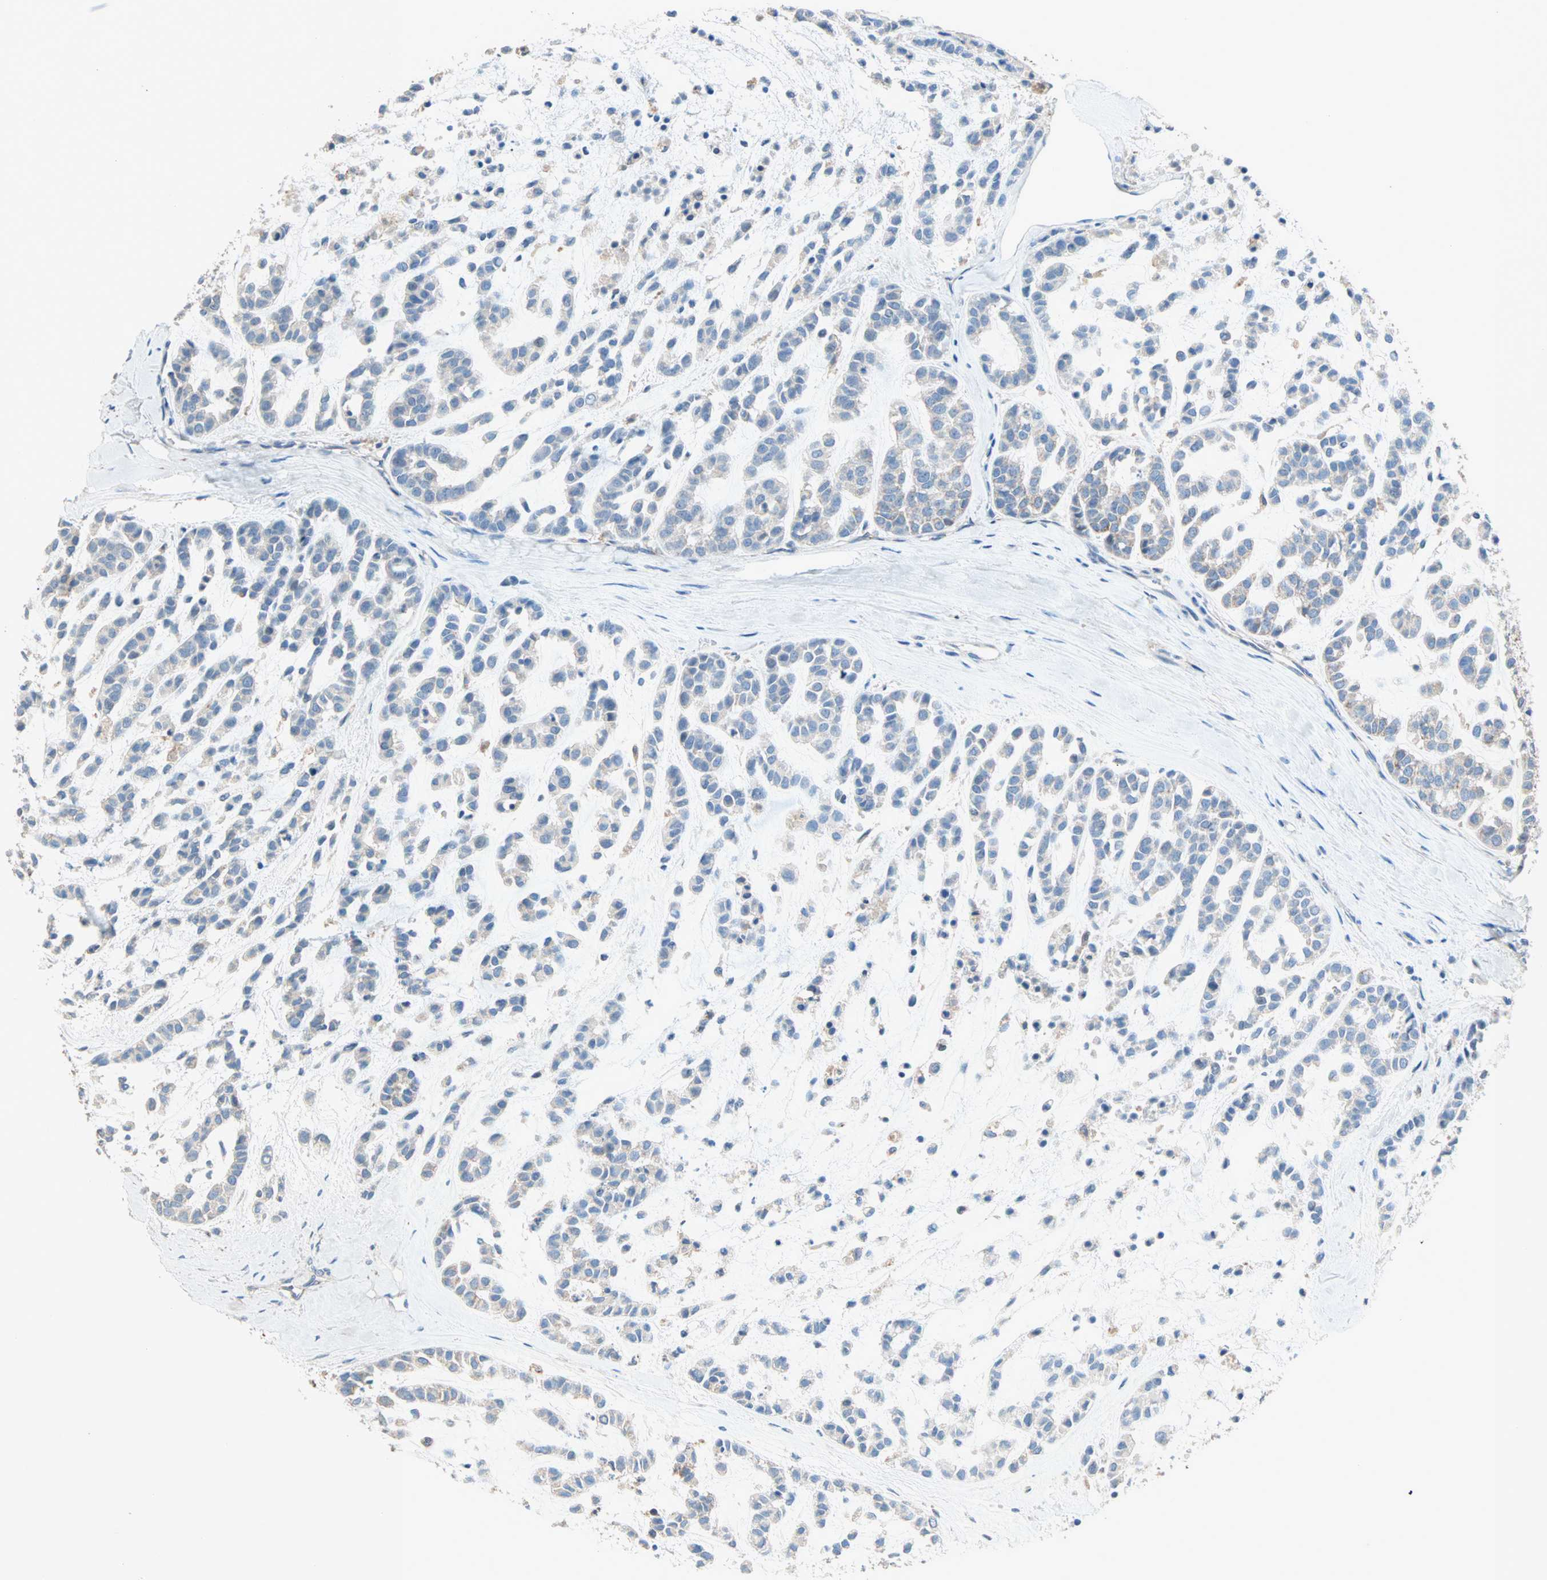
{"staining": {"intensity": "negative", "quantity": "none", "location": "none"}, "tissue": "head and neck cancer", "cell_type": "Tumor cells", "image_type": "cancer", "snomed": [{"axis": "morphology", "description": "Adenocarcinoma, NOS"}, {"axis": "morphology", "description": "Adenoma, NOS"}, {"axis": "topography", "description": "Head-Neck"}], "caption": "Human adenocarcinoma (head and neck) stained for a protein using immunohistochemistry exhibits no staining in tumor cells.", "gene": "ACVRL1", "patient": {"sex": "female", "age": 55}}